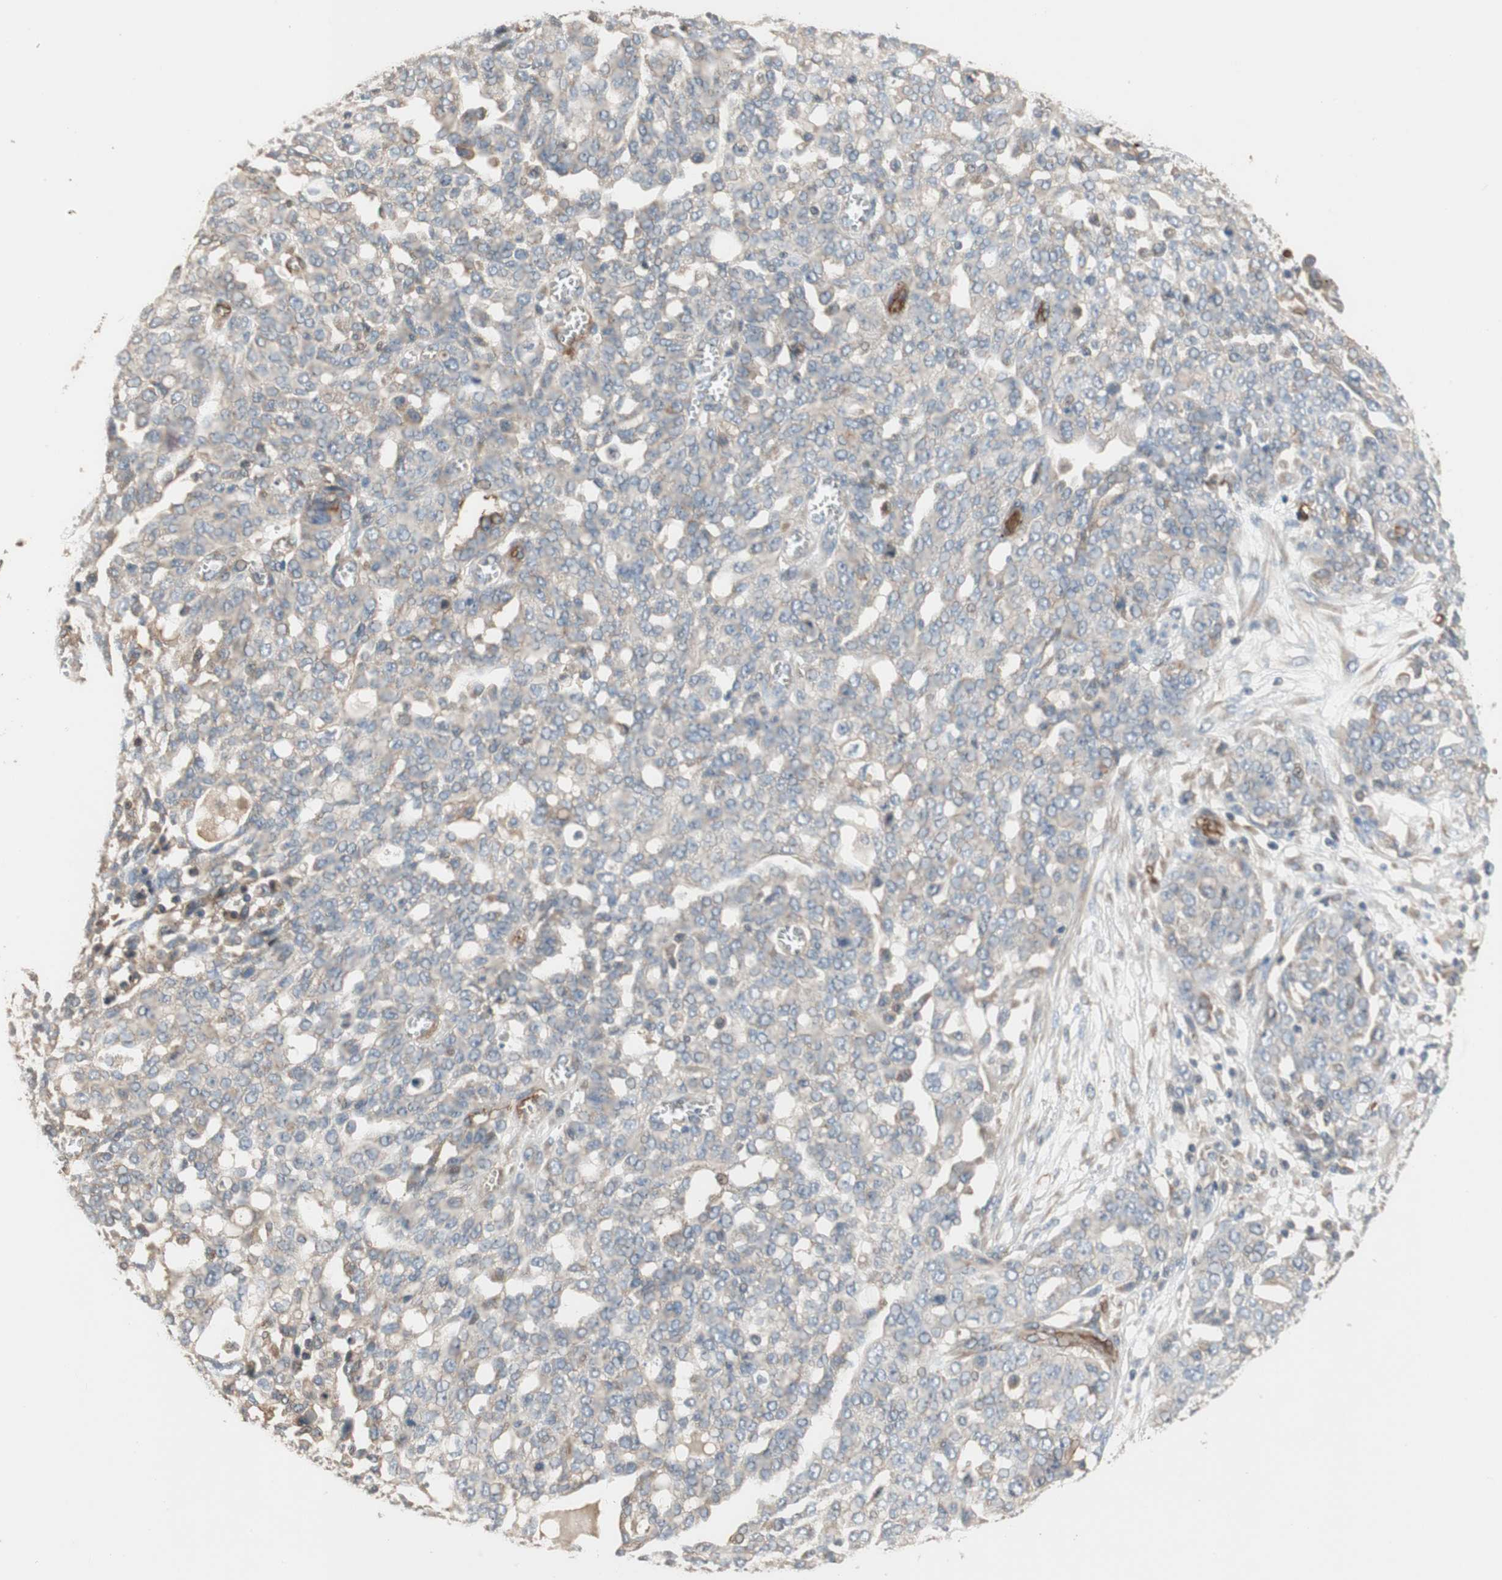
{"staining": {"intensity": "negative", "quantity": "none", "location": "none"}, "tissue": "ovarian cancer", "cell_type": "Tumor cells", "image_type": "cancer", "snomed": [{"axis": "morphology", "description": "Cystadenocarcinoma, serous, NOS"}, {"axis": "topography", "description": "Soft tissue"}, {"axis": "topography", "description": "Ovary"}], "caption": "This is an IHC photomicrograph of human serous cystadenocarcinoma (ovarian). There is no expression in tumor cells.", "gene": "ALPL", "patient": {"sex": "female", "age": 57}}